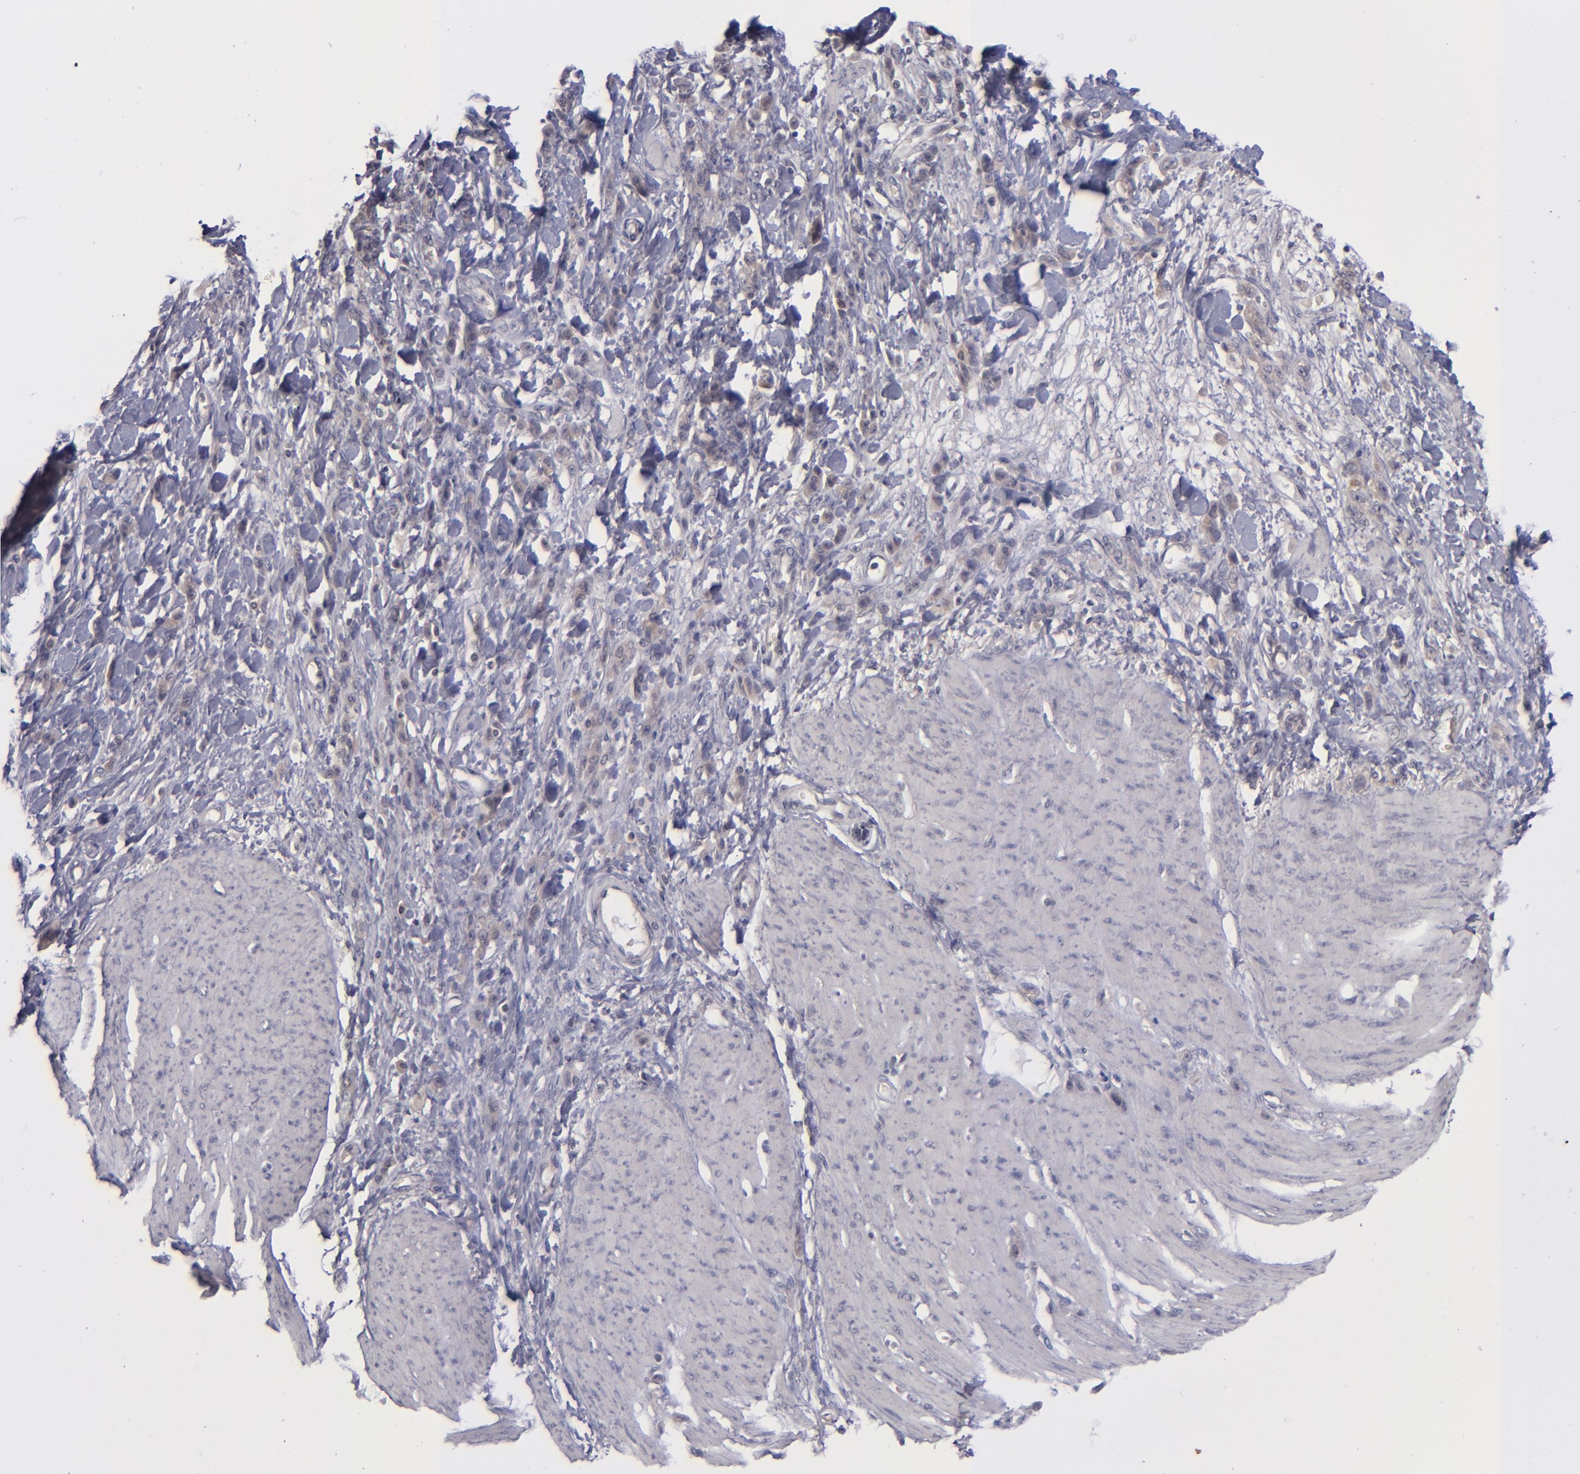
{"staining": {"intensity": "weak", "quantity": "25%-75%", "location": "cytoplasmic/membranous"}, "tissue": "stomach cancer", "cell_type": "Tumor cells", "image_type": "cancer", "snomed": [{"axis": "morphology", "description": "Normal tissue, NOS"}, {"axis": "morphology", "description": "Adenocarcinoma, NOS"}, {"axis": "topography", "description": "Stomach"}], "caption": "Stomach cancer was stained to show a protein in brown. There is low levels of weak cytoplasmic/membranous positivity in approximately 25%-75% of tumor cells. The protein is shown in brown color, while the nuclei are stained blue.", "gene": "TSC2", "patient": {"sex": "male", "age": 82}}